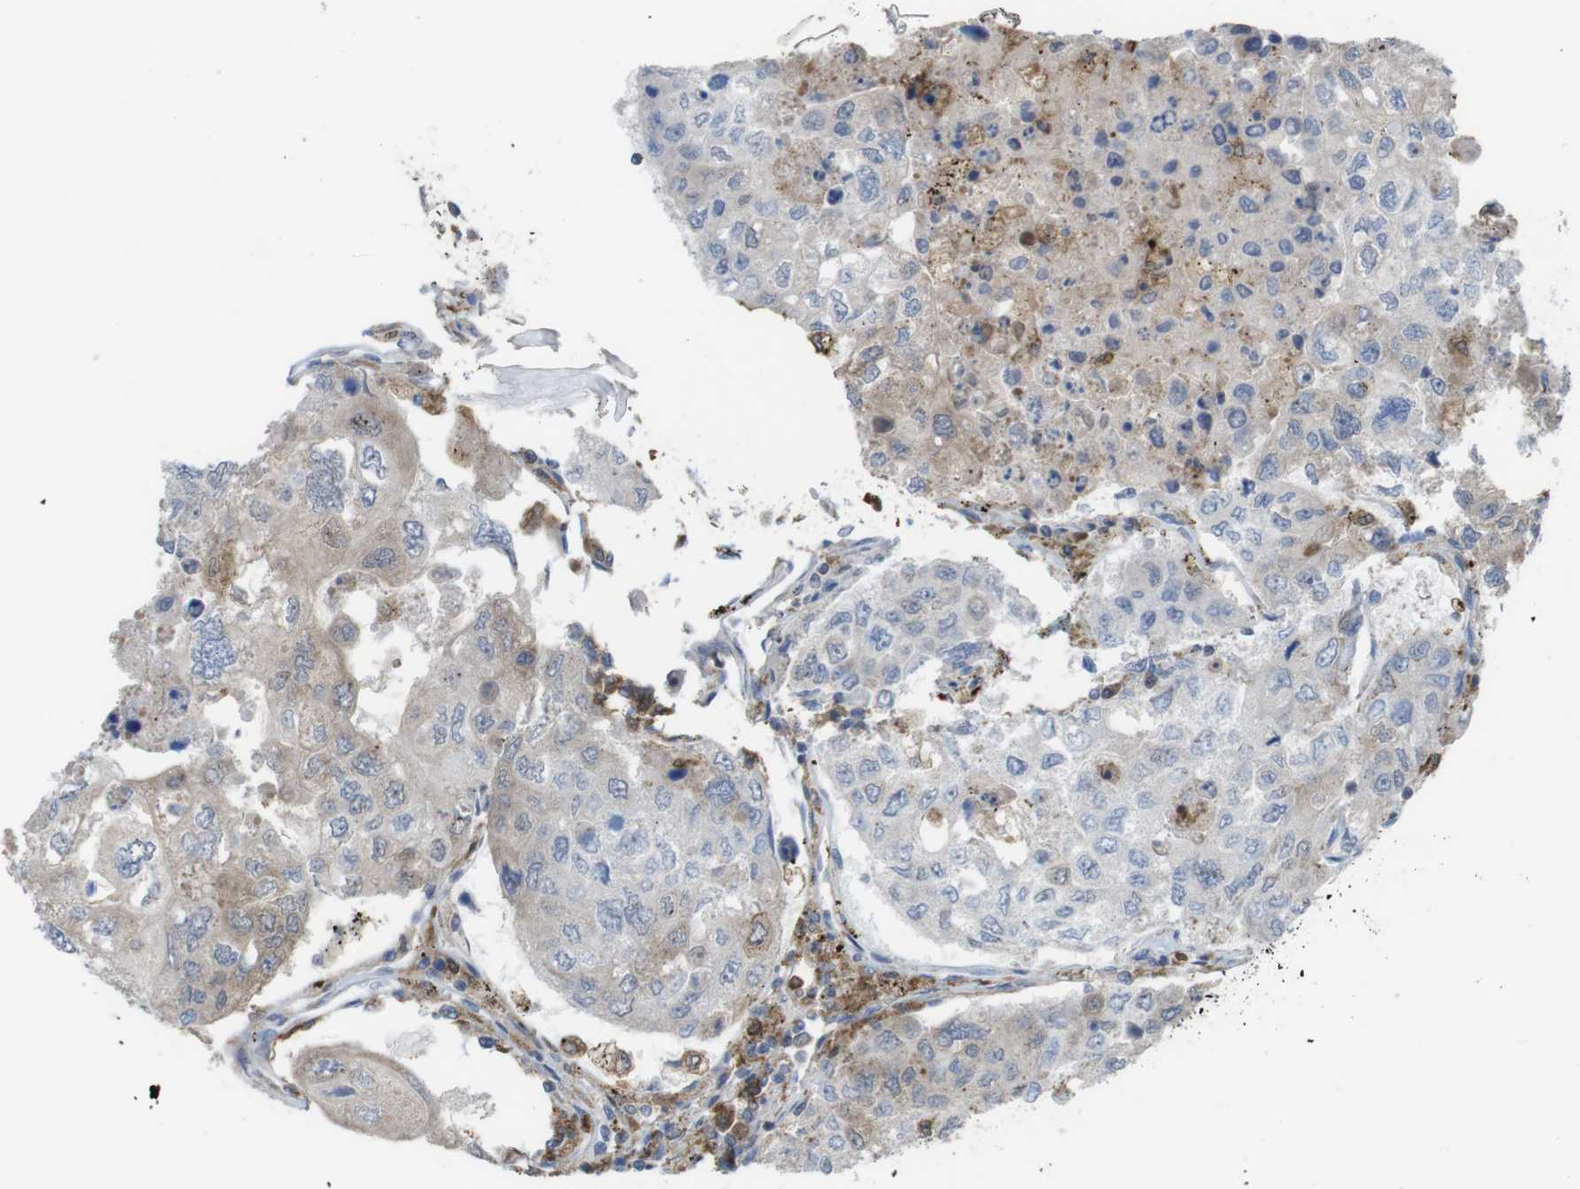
{"staining": {"intensity": "weak", "quantity": ">75%", "location": "cytoplasmic/membranous"}, "tissue": "urothelial cancer", "cell_type": "Tumor cells", "image_type": "cancer", "snomed": [{"axis": "morphology", "description": "Urothelial carcinoma, High grade"}, {"axis": "topography", "description": "Lymph node"}, {"axis": "topography", "description": "Urinary bladder"}], "caption": "Weak cytoplasmic/membranous staining for a protein is present in about >75% of tumor cells of urothelial cancer using IHC.", "gene": "PRKCD", "patient": {"sex": "male", "age": 51}}